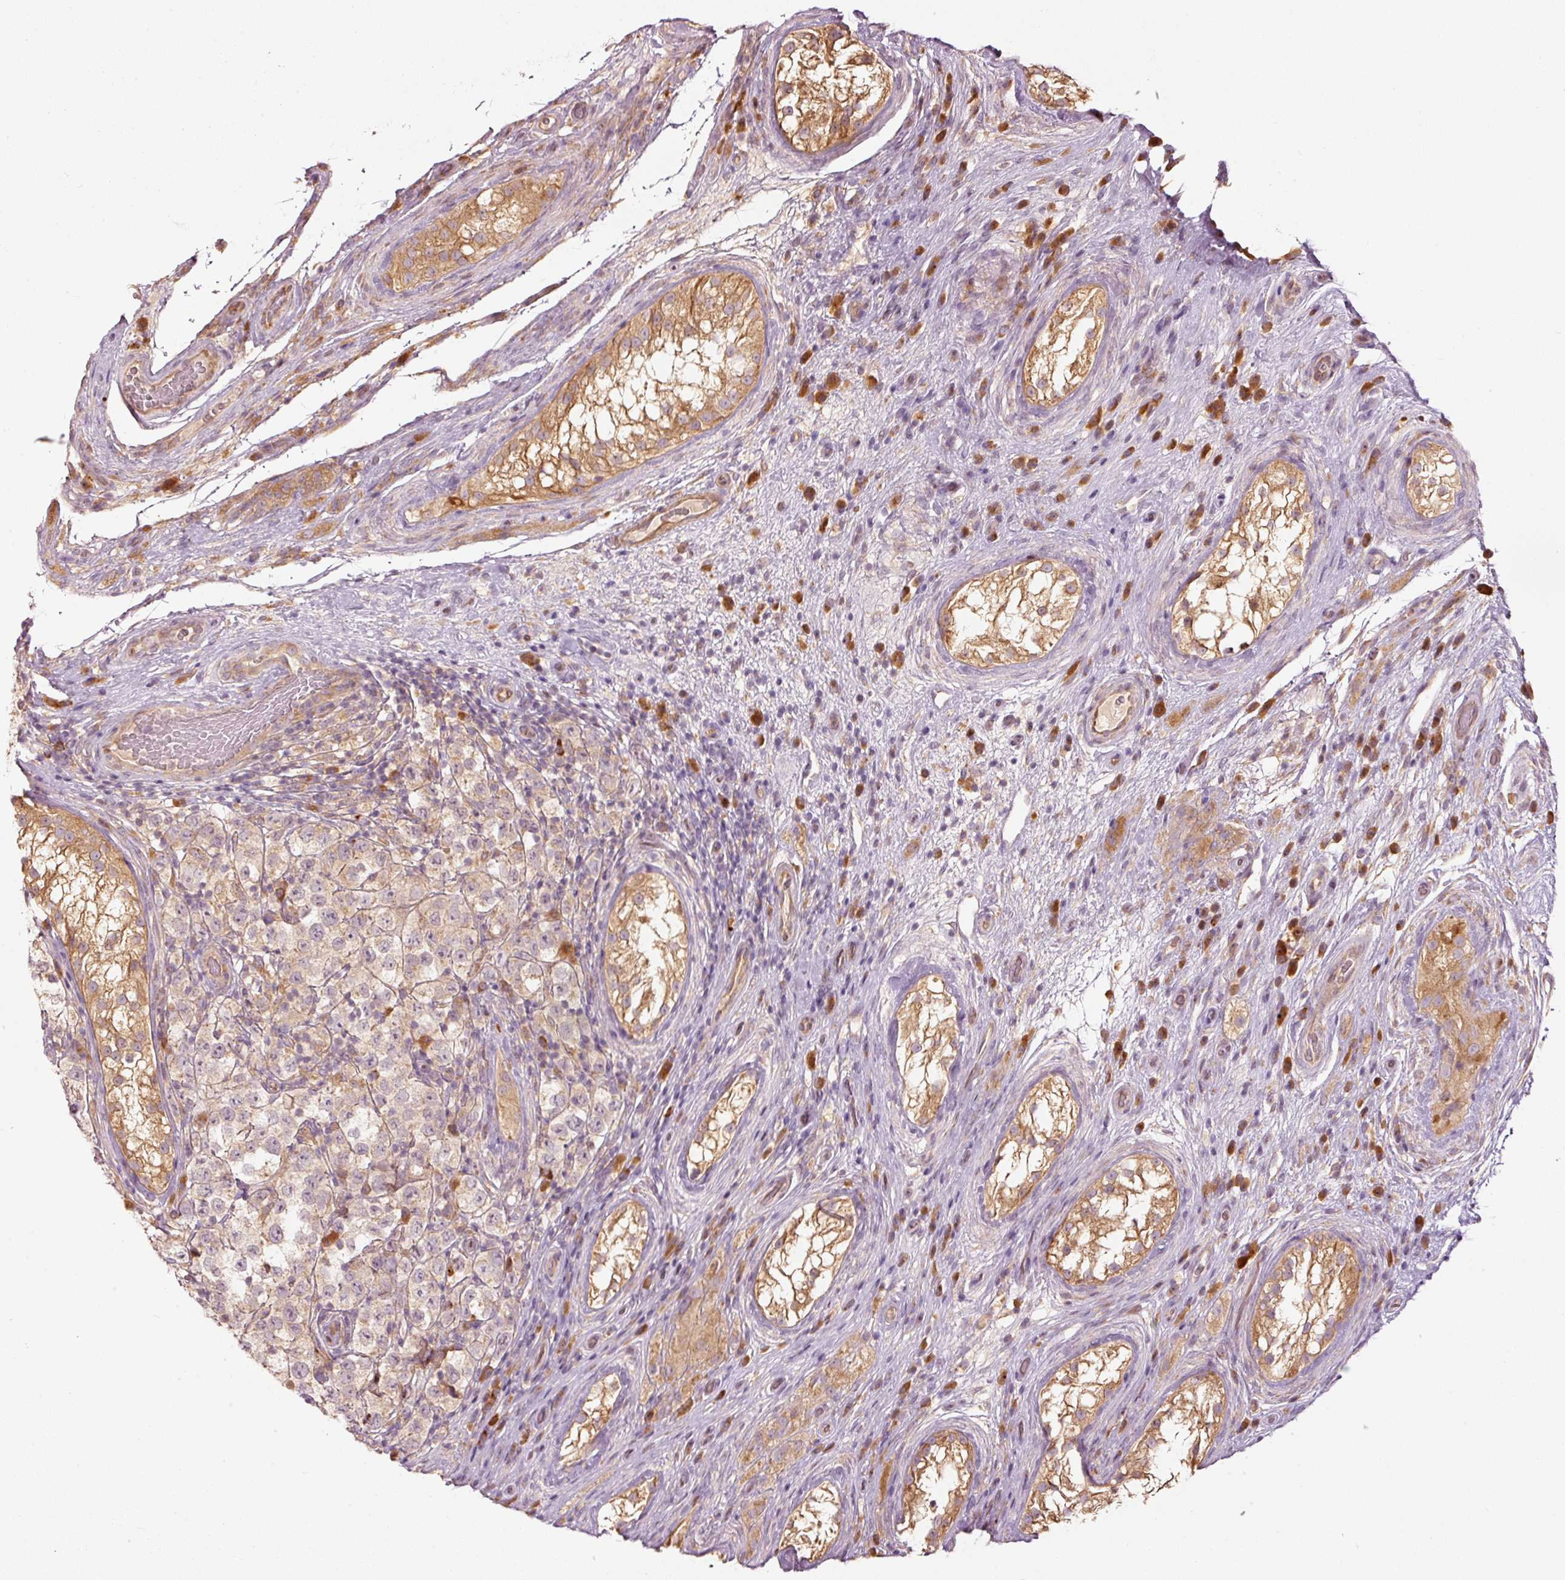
{"staining": {"intensity": "weak", "quantity": "25%-75%", "location": "cytoplasmic/membranous"}, "tissue": "testis cancer", "cell_type": "Tumor cells", "image_type": "cancer", "snomed": [{"axis": "morphology", "description": "Seminoma, NOS"}, {"axis": "morphology", "description": "Carcinoma, Embryonal, NOS"}, {"axis": "topography", "description": "Testis"}], "caption": "Tumor cells display weak cytoplasmic/membranous positivity in about 25%-75% of cells in testis seminoma. Using DAB (brown) and hematoxylin (blue) stains, captured at high magnification using brightfield microscopy.", "gene": "MAP10", "patient": {"sex": "male", "age": 41}}